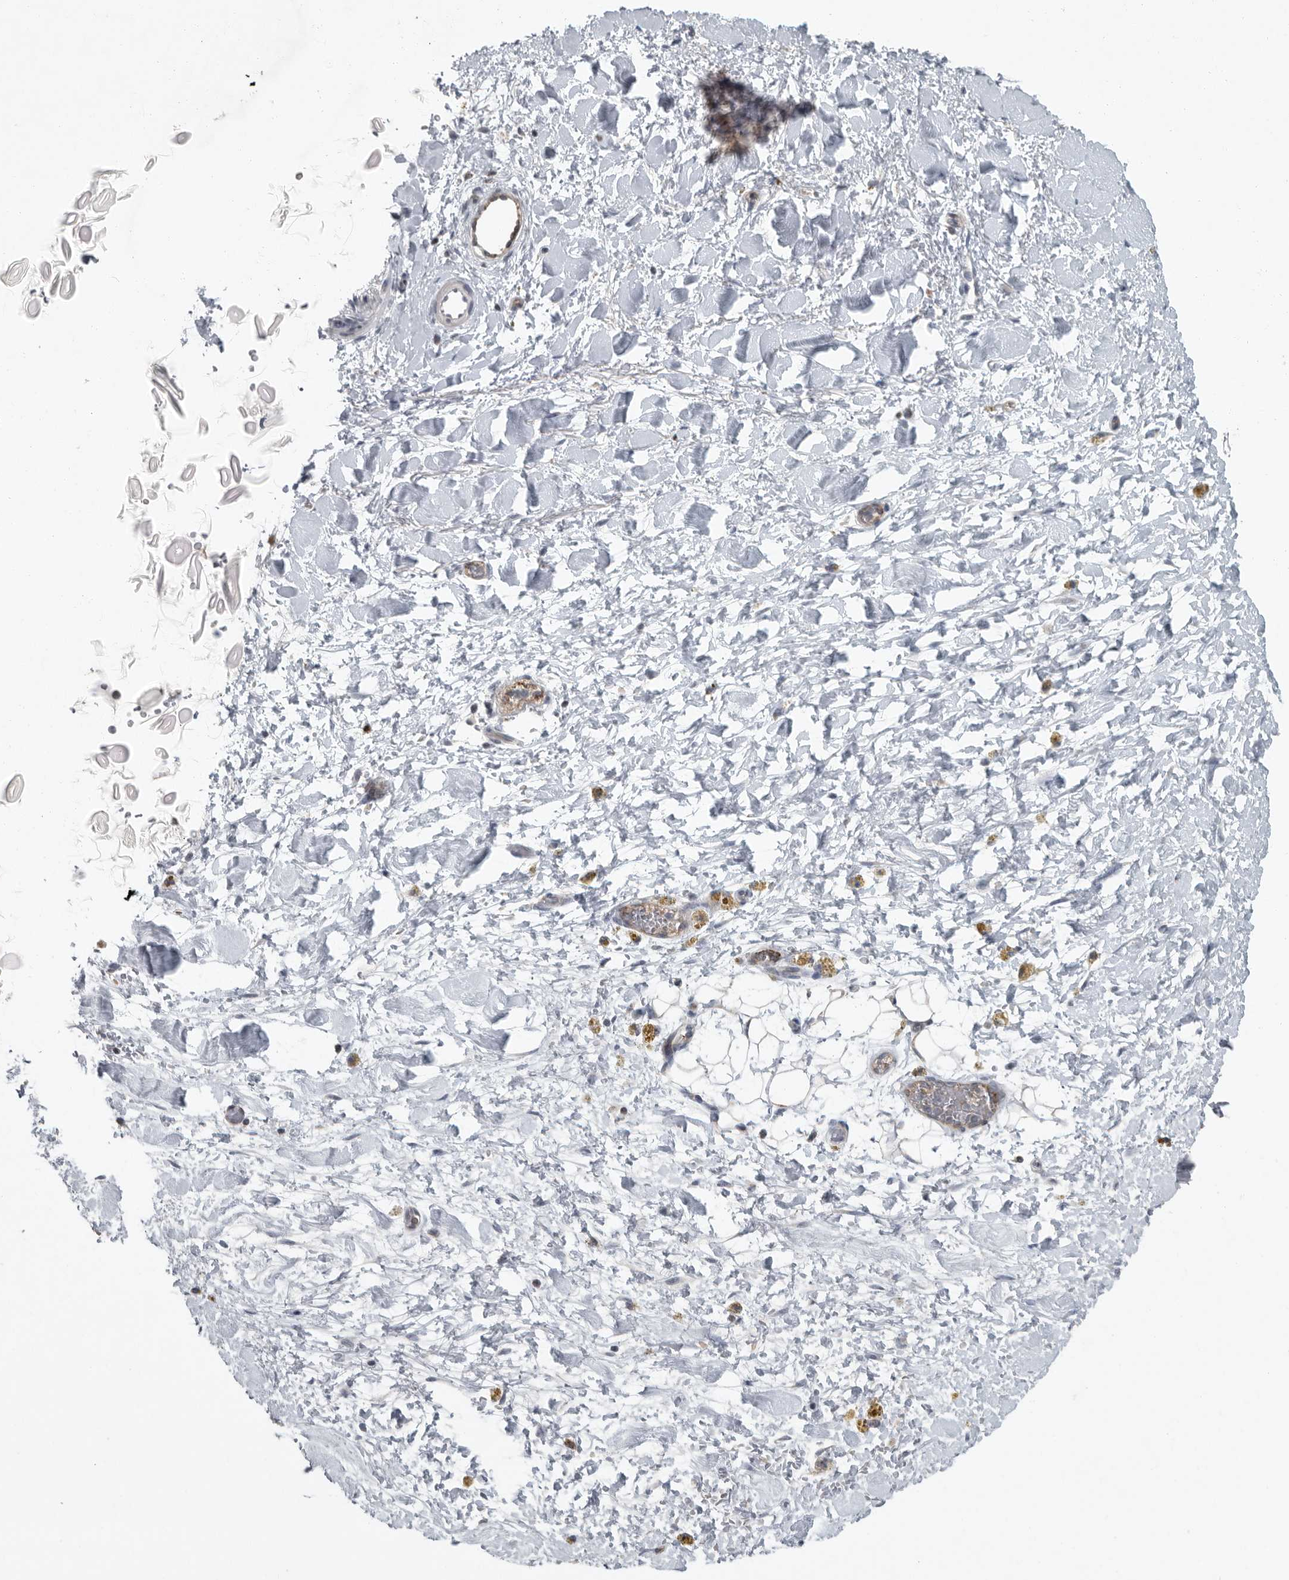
{"staining": {"intensity": "negative", "quantity": "none", "location": "none"}, "tissue": "adipose tissue", "cell_type": "Adipocytes", "image_type": "normal", "snomed": [{"axis": "morphology", "description": "Normal tissue, NOS"}, {"axis": "topography", "description": "Kidney"}, {"axis": "topography", "description": "Peripheral nerve tissue"}], "caption": "This histopathology image is of benign adipose tissue stained with immunohistochemistry to label a protein in brown with the nuclei are counter-stained blue. There is no positivity in adipocytes. (Stains: DAB immunohistochemistry with hematoxylin counter stain, Microscopy: brightfield microscopy at high magnification).", "gene": "MPP3", "patient": {"sex": "male", "age": 7}}